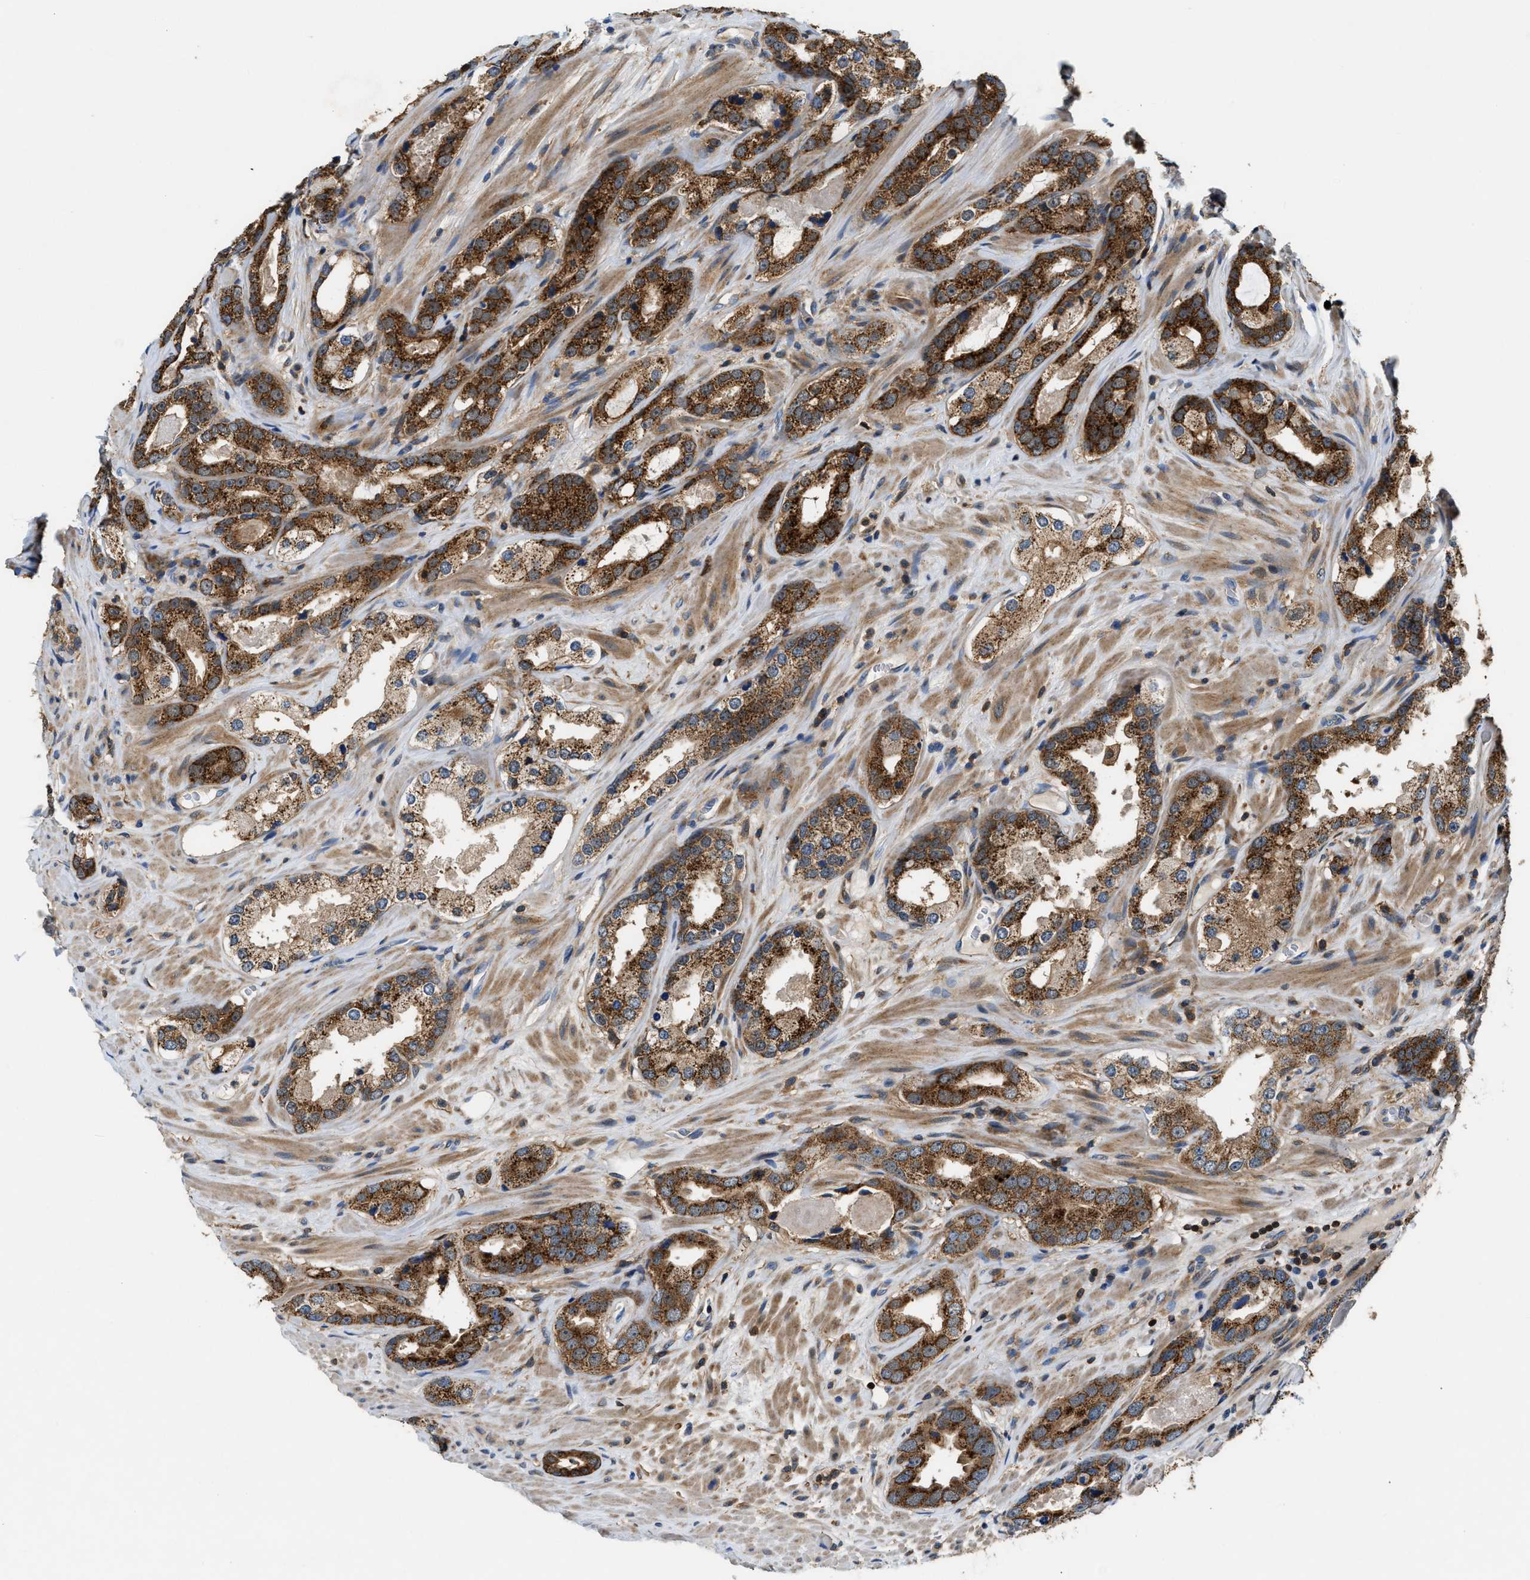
{"staining": {"intensity": "strong", "quantity": ">75%", "location": "cytoplasmic/membranous"}, "tissue": "prostate cancer", "cell_type": "Tumor cells", "image_type": "cancer", "snomed": [{"axis": "morphology", "description": "Adenocarcinoma, High grade"}, {"axis": "topography", "description": "Prostate"}], "caption": "Immunohistochemistry (IHC) photomicrograph of prostate adenocarcinoma (high-grade) stained for a protein (brown), which displays high levels of strong cytoplasmic/membranous positivity in approximately >75% of tumor cells.", "gene": "CCM2", "patient": {"sex": "male", "age": 63}}